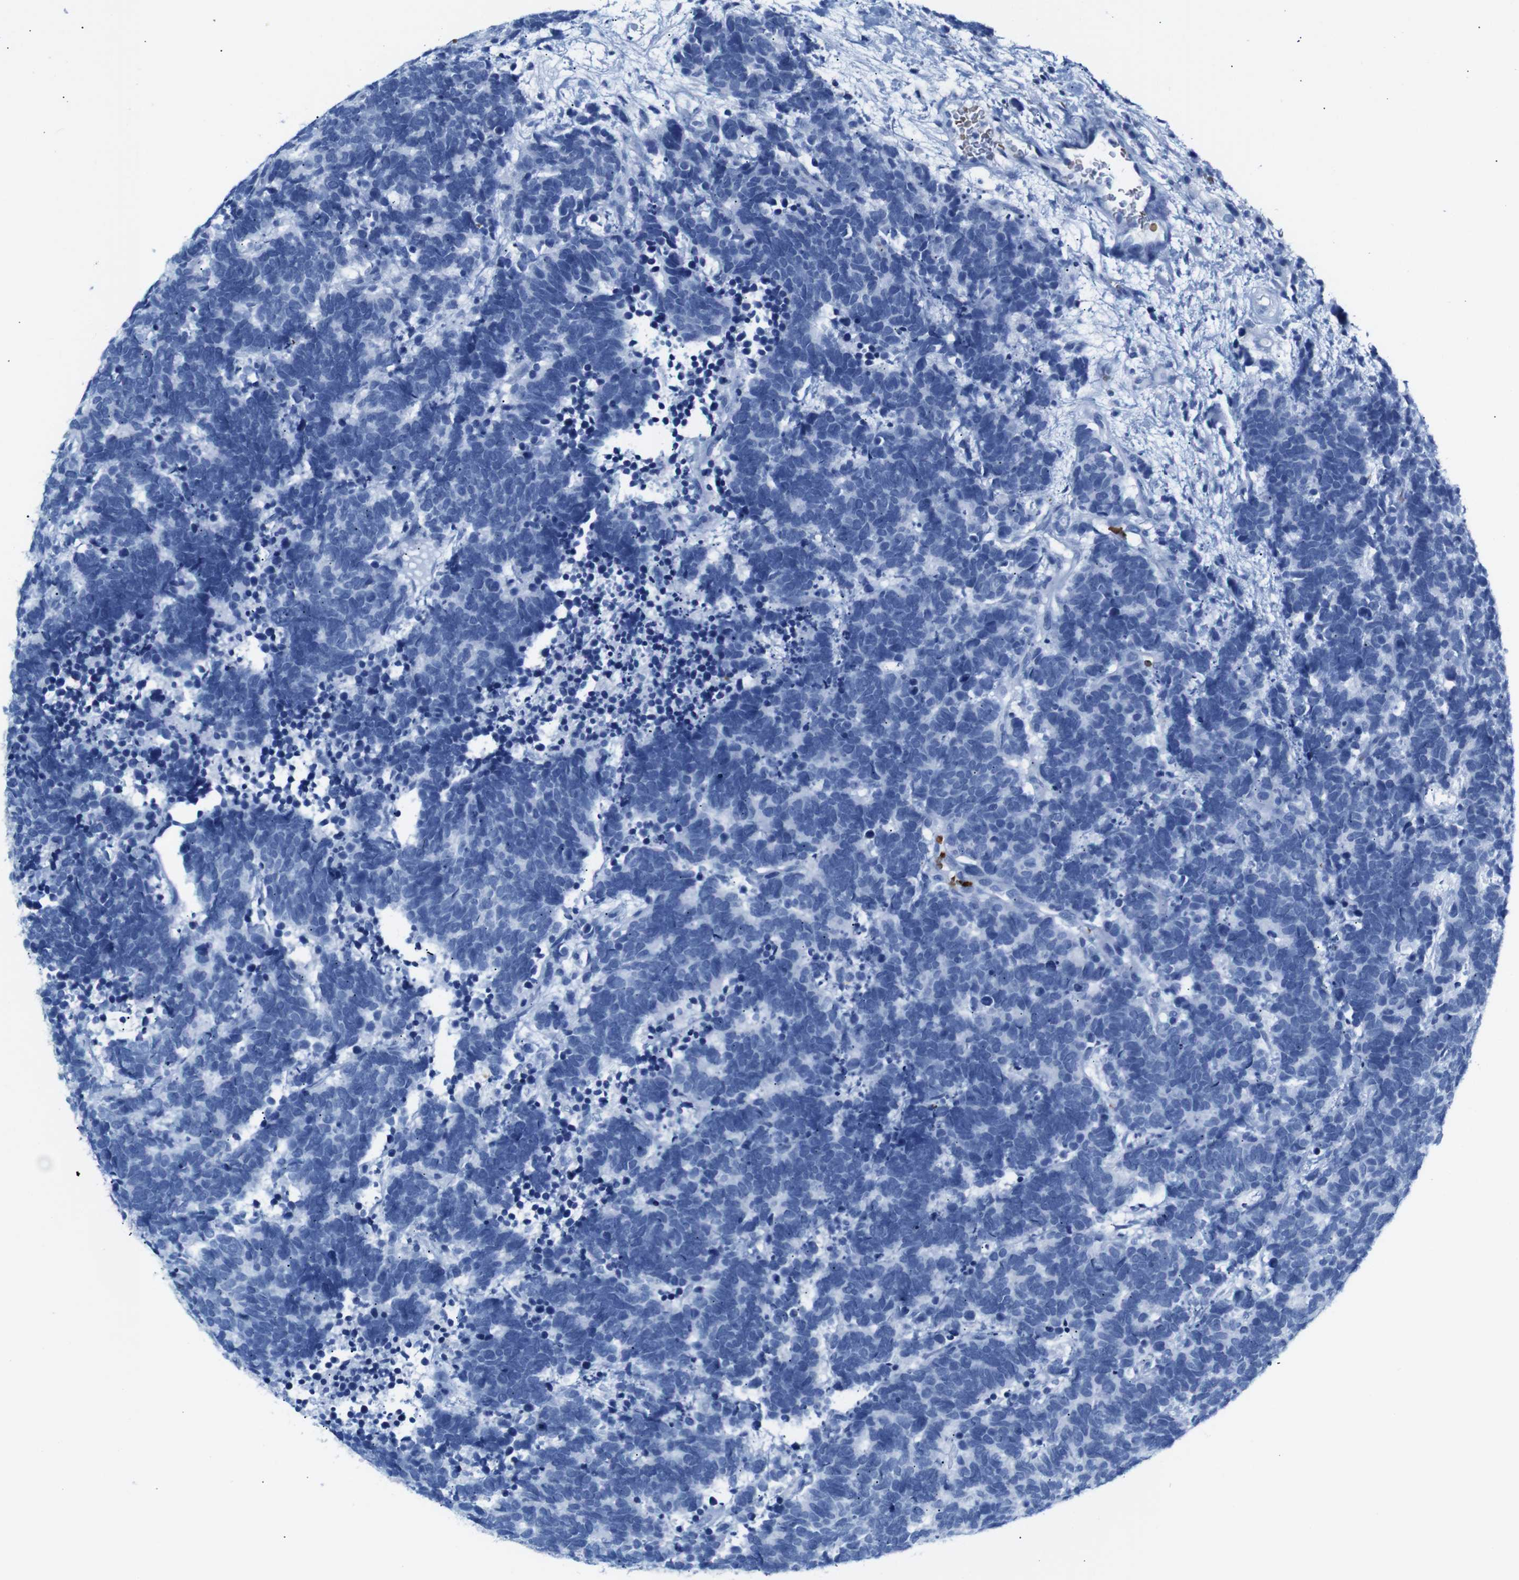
{"staining": {"intensity": "negative", "quantity": "none", "location": "none"}, "tissue": "carcinoid", "cell_type": "Tumor cells", "image_type": "cancer", "snomed": [{"axis": "morphology", "description": "Carcinoma, NOS"}, {"axis": "morphology", "description": "Carcinoid, malignant, NOS"}, {"axis": "topography", "description": "Urinary bladder"}], "caption": "The photomicrograph exhibits no significant expression in tumor cells of carcinoid. The staining is performed using DAB (3,3'-diaminobenzidine) brown chromogen with nuclei counter-stained in using hematoxylin.", "gene": "ERVMER34-1", "patient": {"sex": "male", "age": 57}}